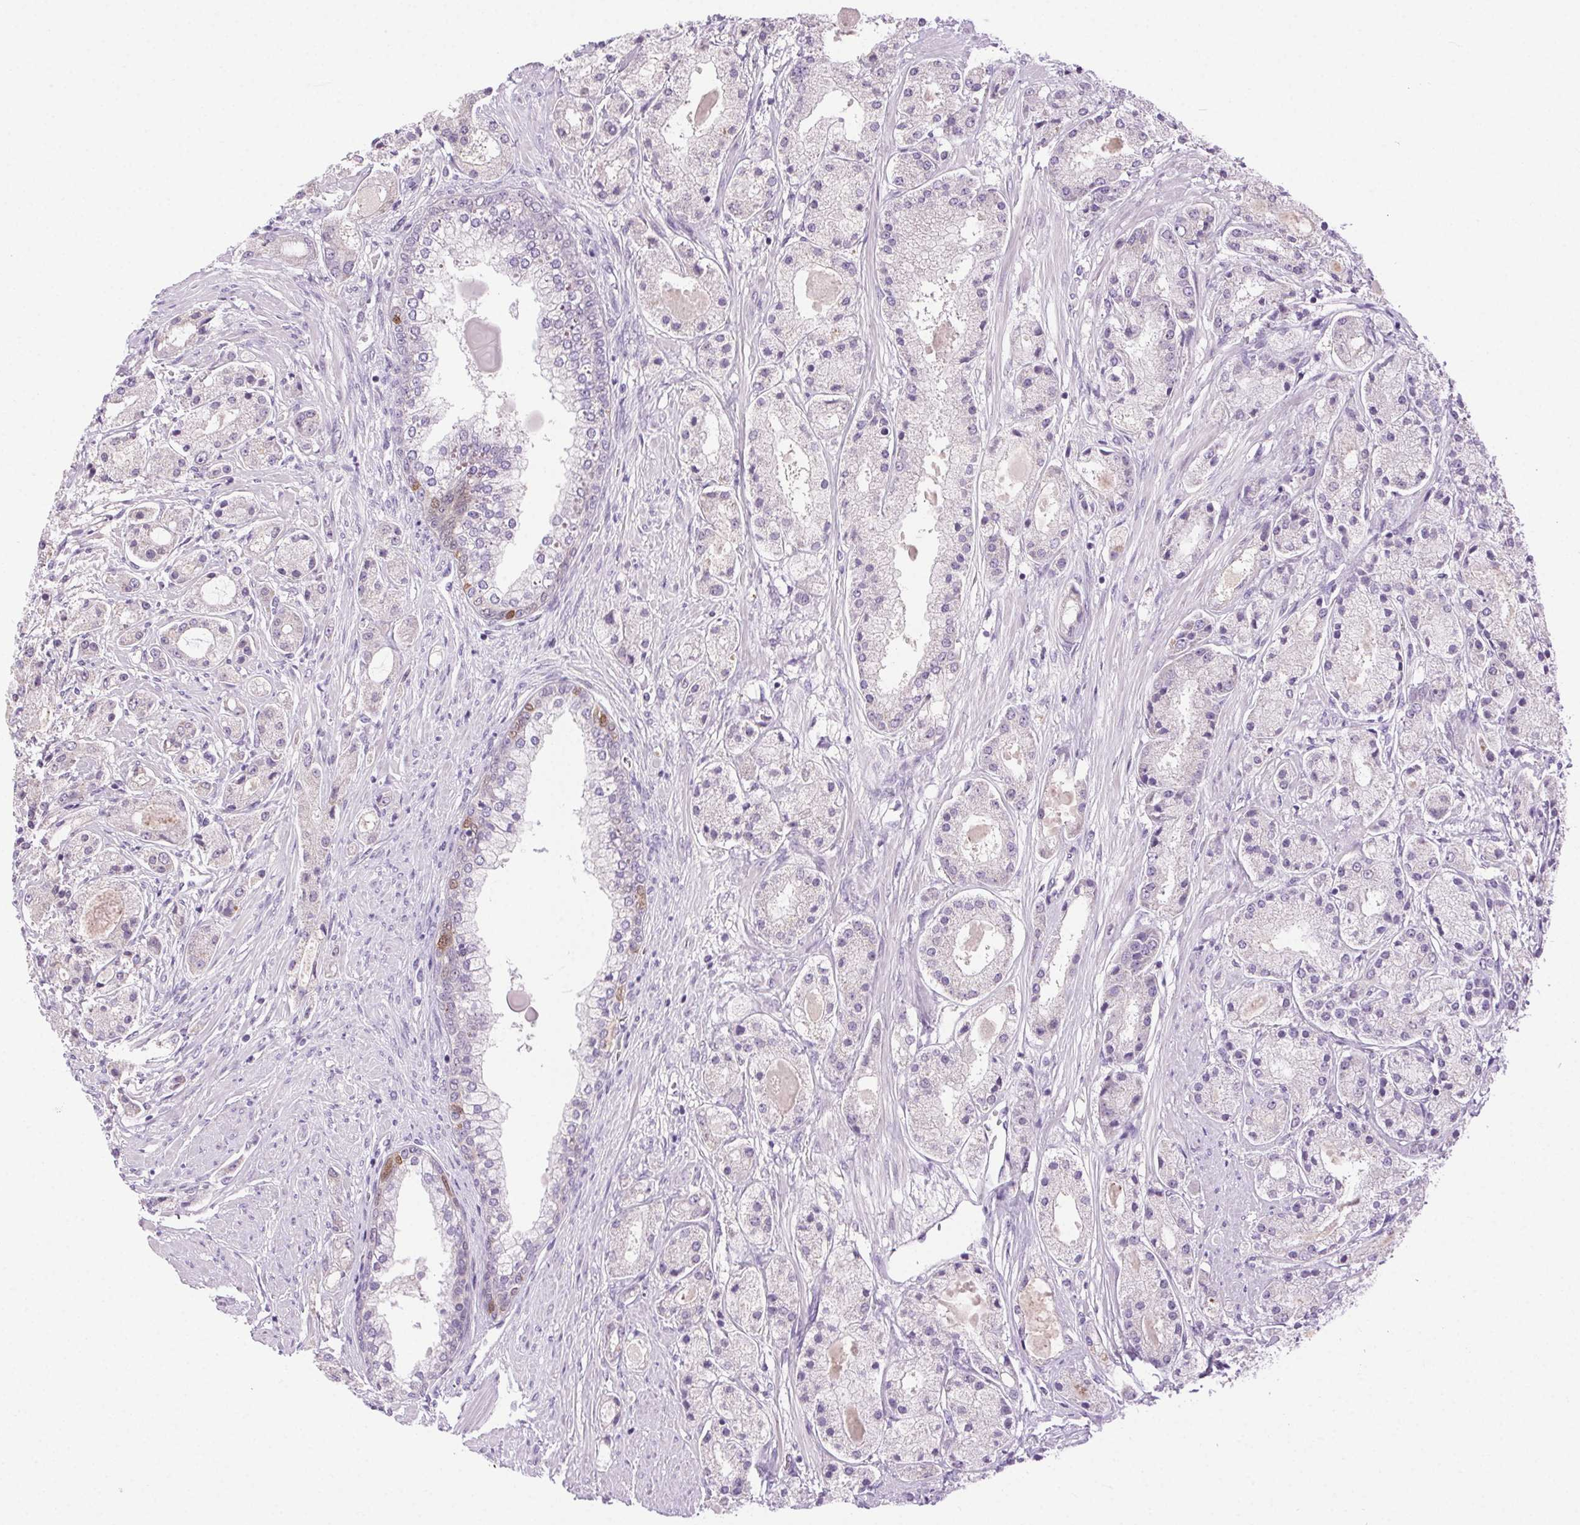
{"staining": {"intensity": "negative", "quantity": "none", "location": "none"}, "tissue": "prostate cancer", "cell_type": "Tumor cells", "image_type": "cancer", "snomed": [{"axis": "morphology", "description": "Adenocarcinoma, High grade"}, {"axis": "topography", "description": "Prostate"}], "caption": "Prostate adenocarcinoma (high-grade) was stained to show a protein in brown. There is no significant expression in tumor cells.", "gene": "SYT11", "patient": {"sex": "male", "age": 67}}